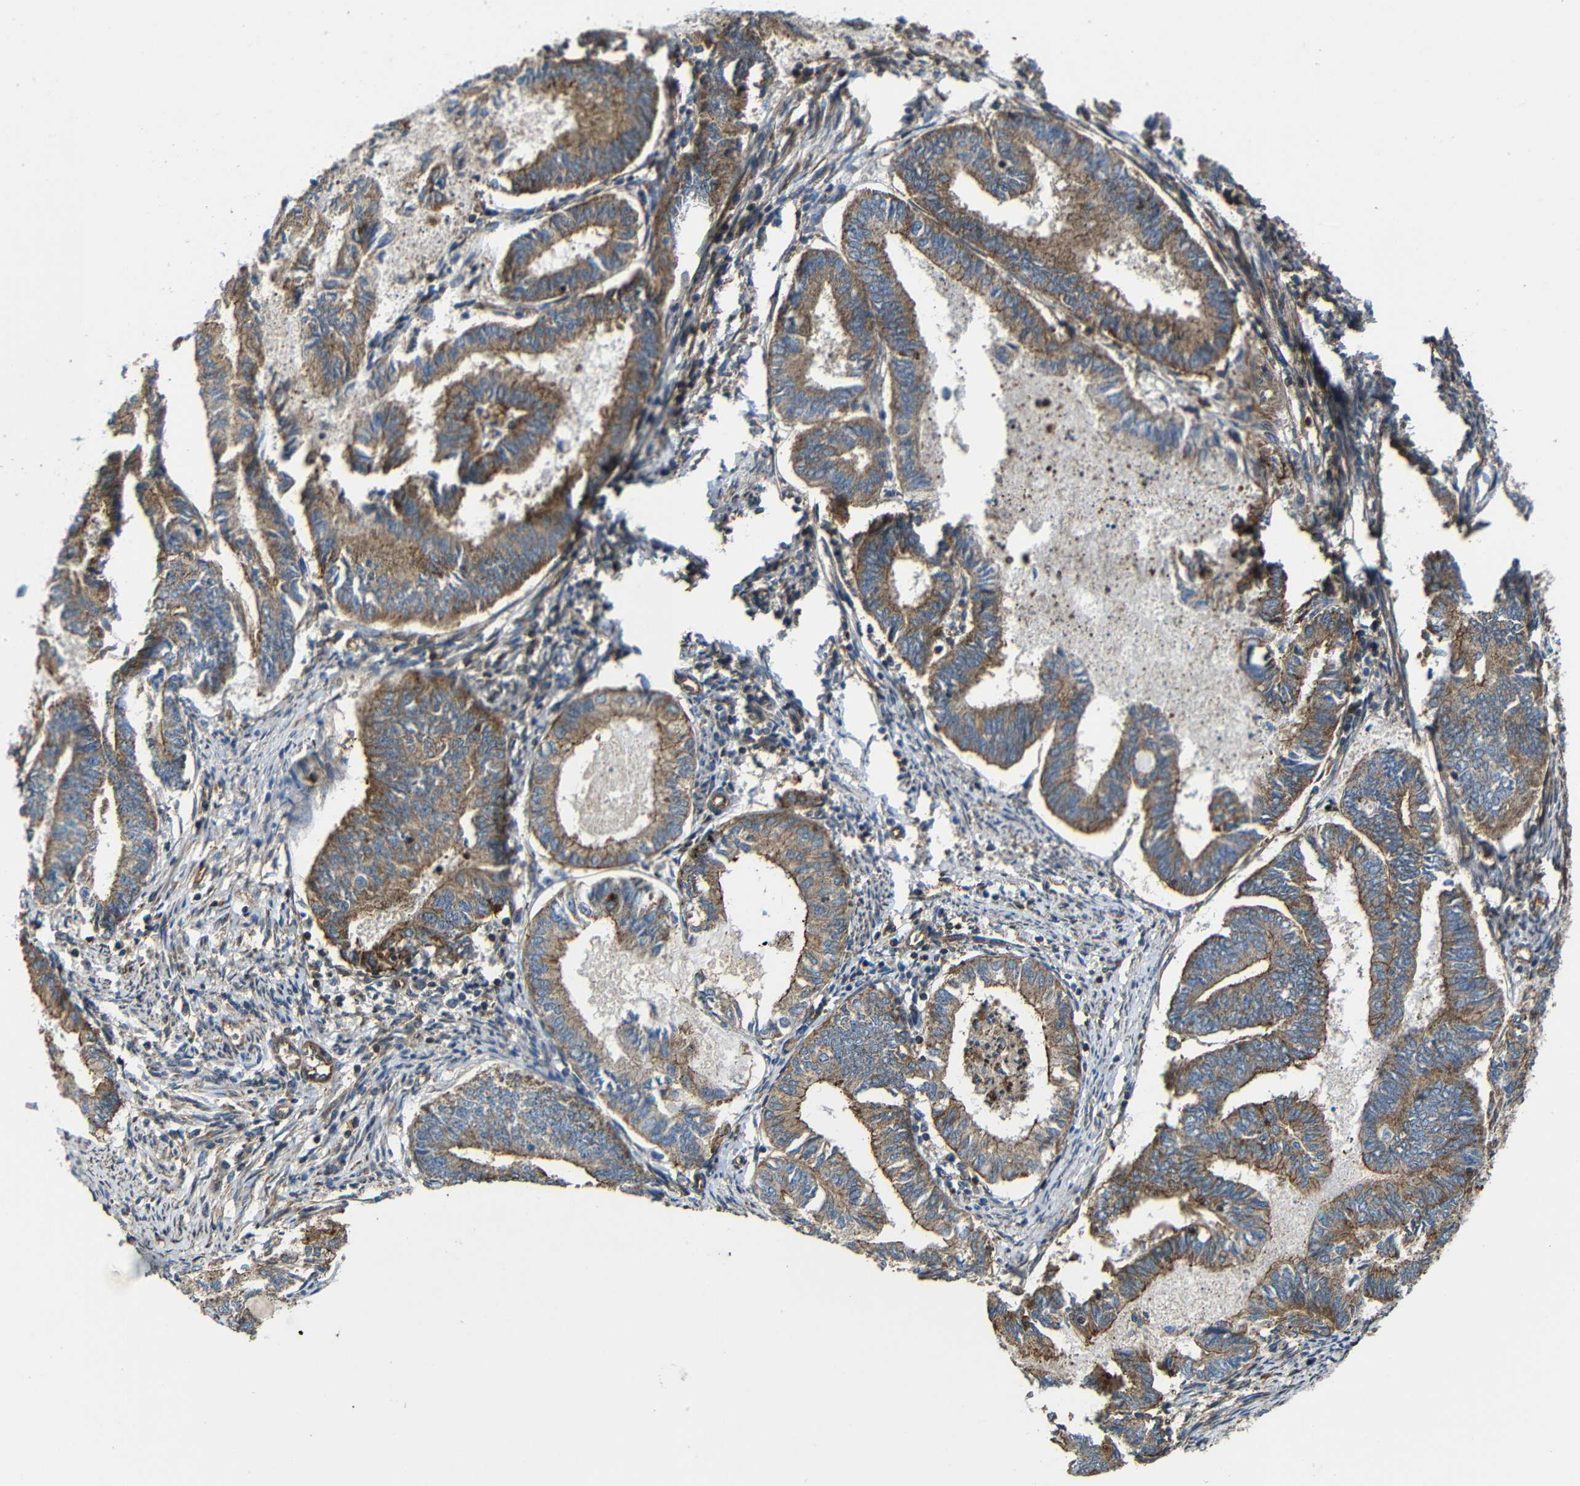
{"staining": {"intensity": "moderate", "quantity": ">75%", "location": "cytoplasmic/membranous"}, "tissue": "endometrial cancer", "cell_type": "Tumor cells", "image_type": "cancer", "snomed": [{"axis": "morphology", "description": "Adenocarcinoma, NOS"}, {"axis": "topography", "description": "Endometrium"}], "caption": "Immunohistochemistry (IHC) of endometrial adenocarcinoma demonstrates medium levels of moderate cytoplasmic/membranous staining in approximately >75% of tumor cells.", "gene": "PTCH1", "patient": {"sex": "female", "age": 86}}